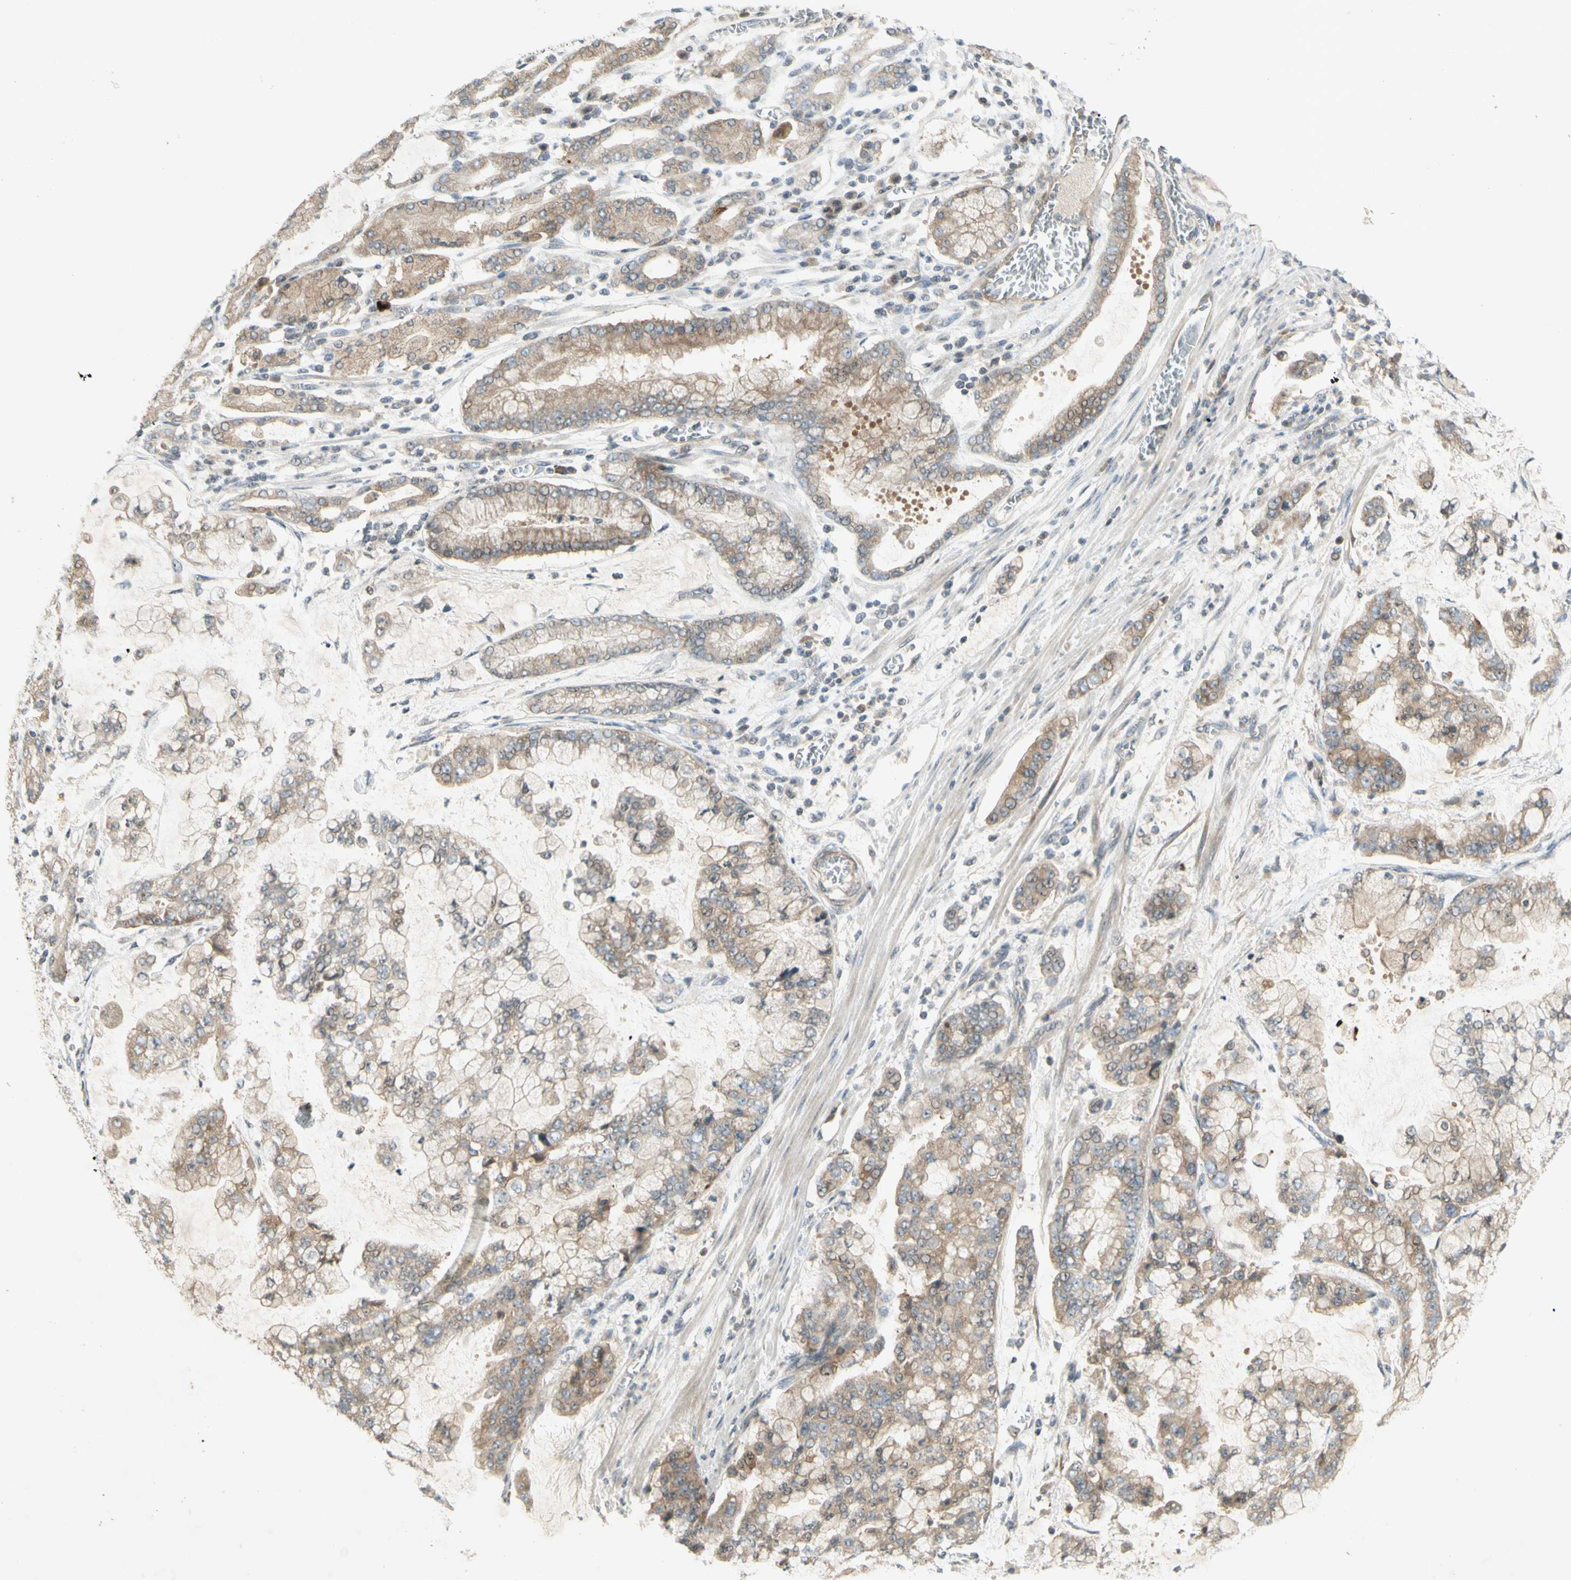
{"staining": {"intensity": "moderate", "quantity": "25%-75%", "location": "cytoplasmic/membranous"}, "tissue": "stomach cancer", "cell_type": "Tumor cells", "image_type": "cancer", "snomed": [{"axis": "morphology", "description": "Normal tissue, NOS"}, {"axis": "morphology", "description": "Adenocarcinoma, NOS"}, {"axis": "topography", "description": "Stomach, upper"}, {"axis": "topography", "description": "Stomach"}], "caption": "A high-resolution micrograph shows IHC staining of stomach adenocarcinoma, which displays moderate cytoplasmic/membranous expression in approximately 25%-75% of tumor cells.", "gene": "ETF1", "patient": {"sex": "male", "age": 76}}